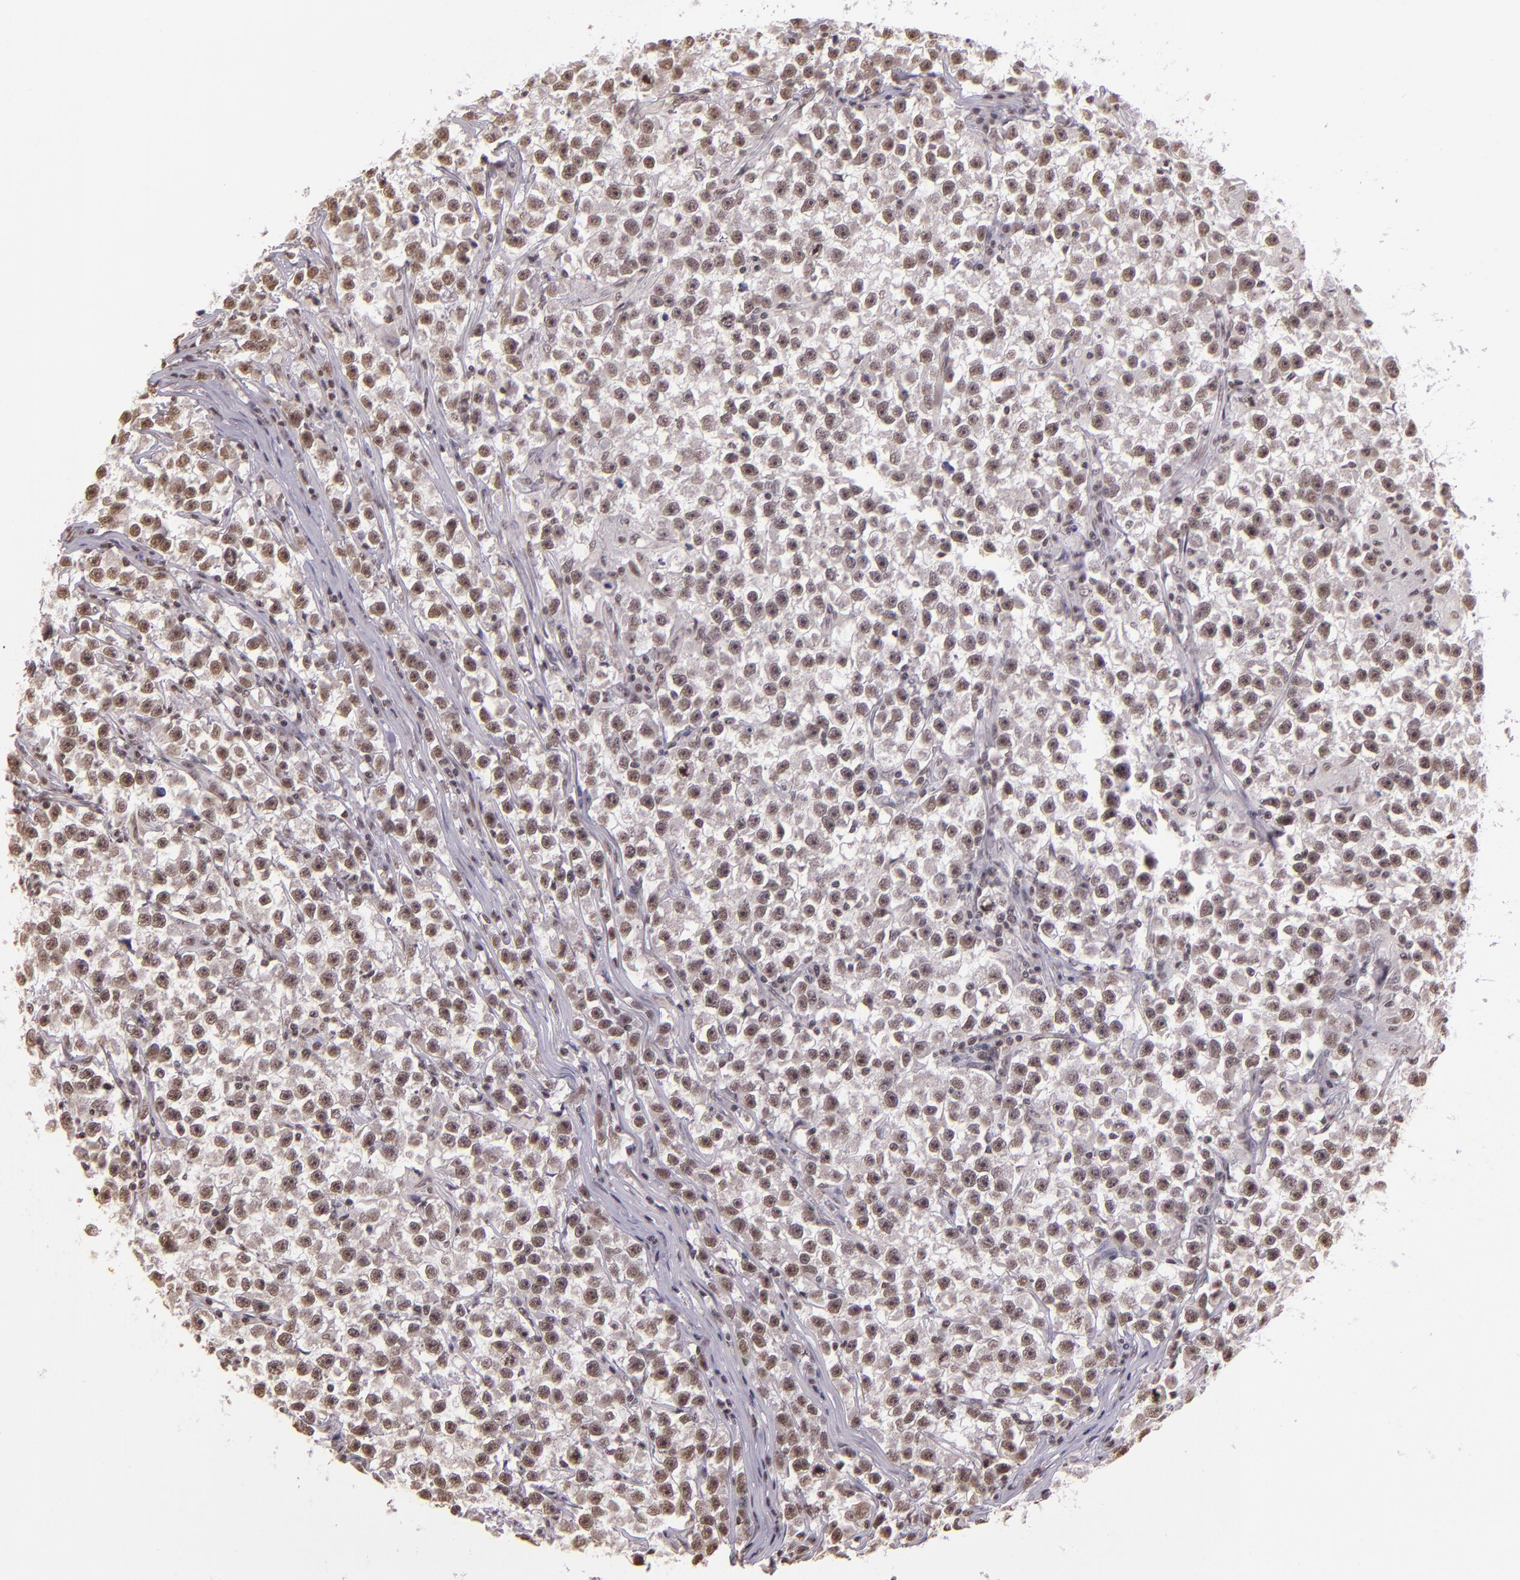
{"staining": {"intensity": "weak", "quantity": "25%-75%", "location": "nuclear"}, "tissue": "testis cancer", "cell_type": "Tumor cells", "image_type": "cancer", "snomed": [{"axis": "morphology", "description": "Seminoma, NOS"}, {"axis": "topography", "description": "Testis"}], "caption": "Brown immunohistochemical staining in testis cancer shows weak nuclear expression in about 25%-75% of tumor cells.", "gene": "USF1", "patient": {"sex": "male", "age": 33}}